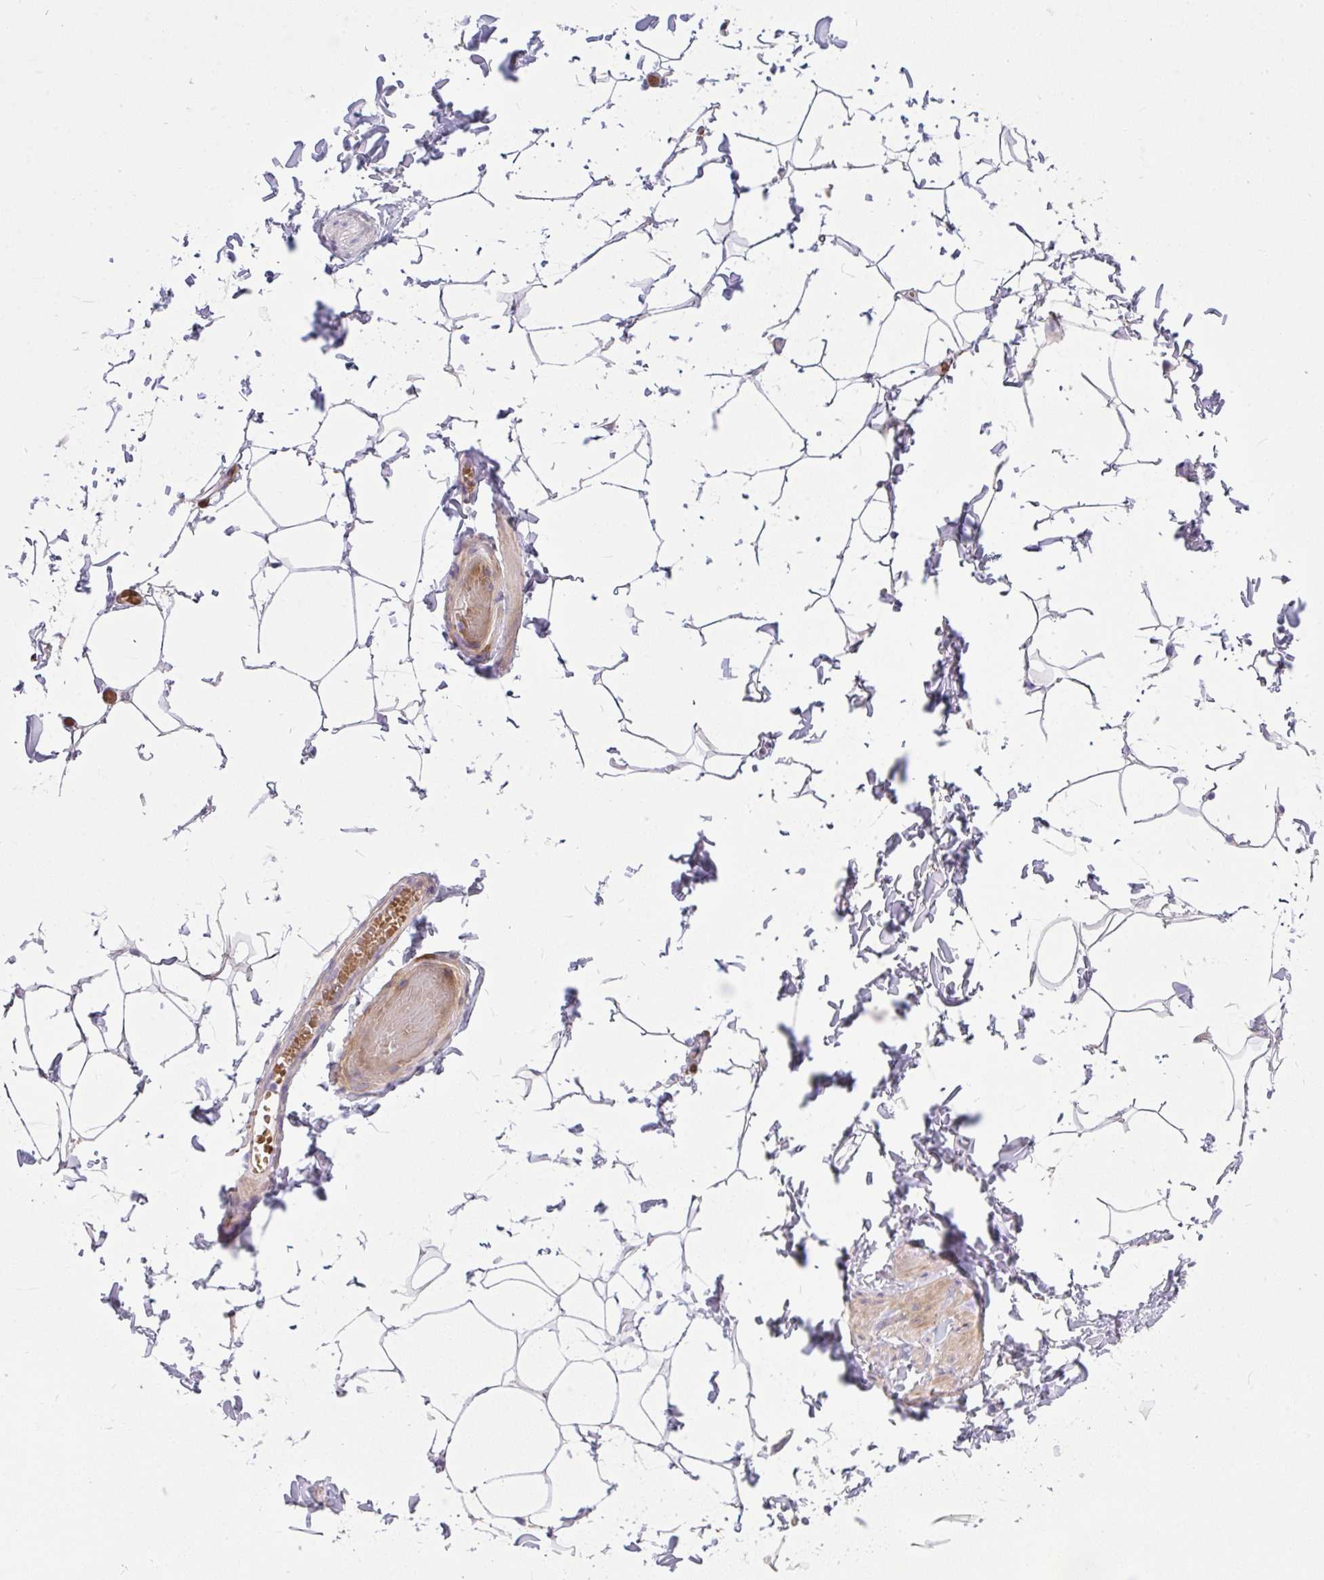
{"staining": {"intensity": "negative", "quantity": "none", "location": "none"}, "tissue": "adipose tissue", "cell_type": "Adipocytes", "image_type": "normal", "snomed": [{"axis": "morphology", "description": "Normal tissue, NOS"}, {"axis": "topography", "description": "Soft tissue"}, {"axis": "topography", "description": "Adipose tissue"}, {"axis": "topography", "description": "Vascular tissue"}, {"axis": "topography", "description": "Peripheral nerve tissue"}], "caption": "The photomicrograph displays no significant expression in adipocytes of adipose tissue. The staining is performed using DAB (3,3'-diaminobenzidine) brown chromogen with nuclei counter-stained in using hematoxylin.", "gene": "MOCS1", "patient": {"sex": "male", "age": 29}}